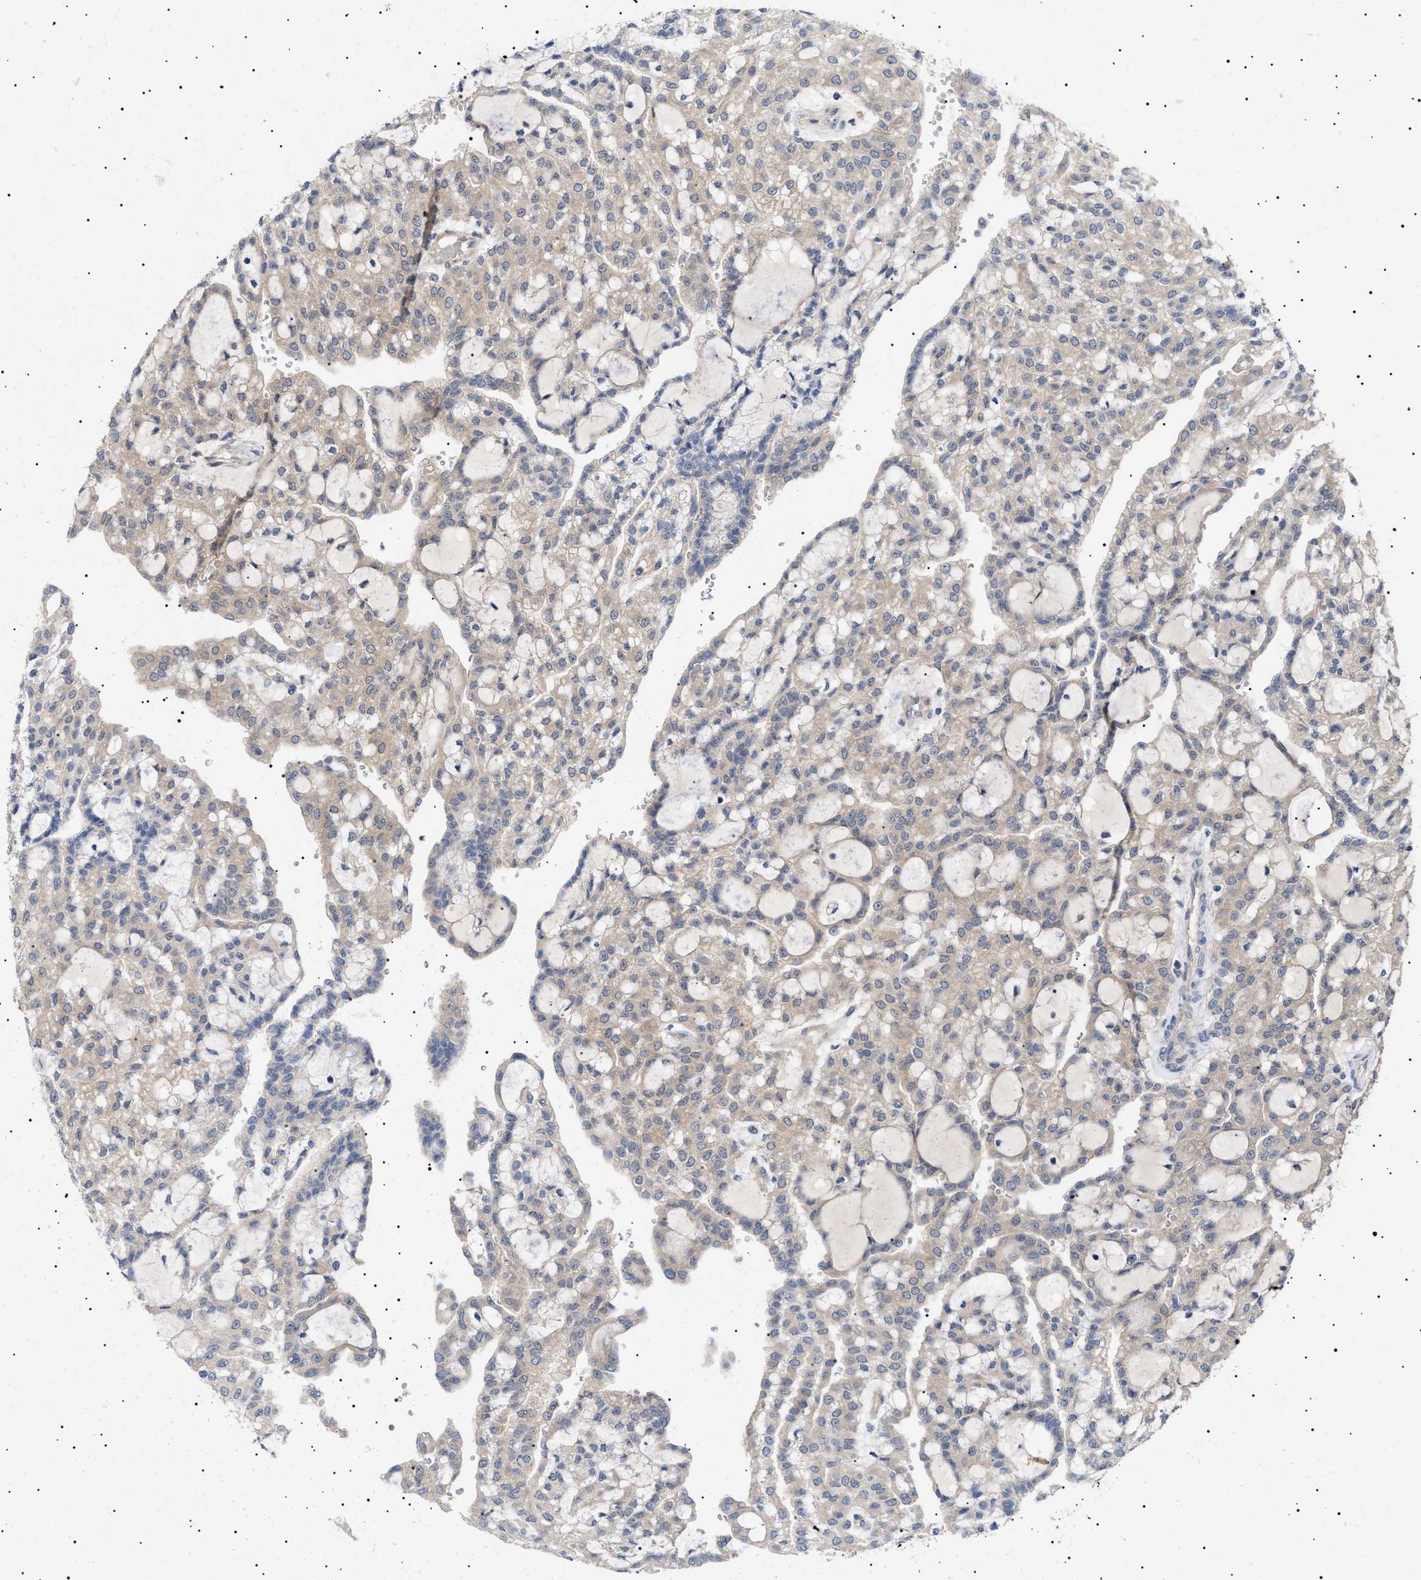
{"staining": {"intensity": "weak", "quantity": ">75%", "location": "cytoplasmic/membranous"}, "tissue": "renal cancer", "cell_type": "Tumor cells", "image_type": "cancer", "snomed": [{"axis": "morphology", "description": "Adenocarcinoma, NOS"}, {"axis": "topography", "description": "Kidney"}], "caption": "Renal adenocarcinoma tissue demonstrates weak cytoplasmic/membranous staining in approximately >75% of tumor cells", "gene": "NPLOC4", "patient": {"sex": "male", "age": 63}}